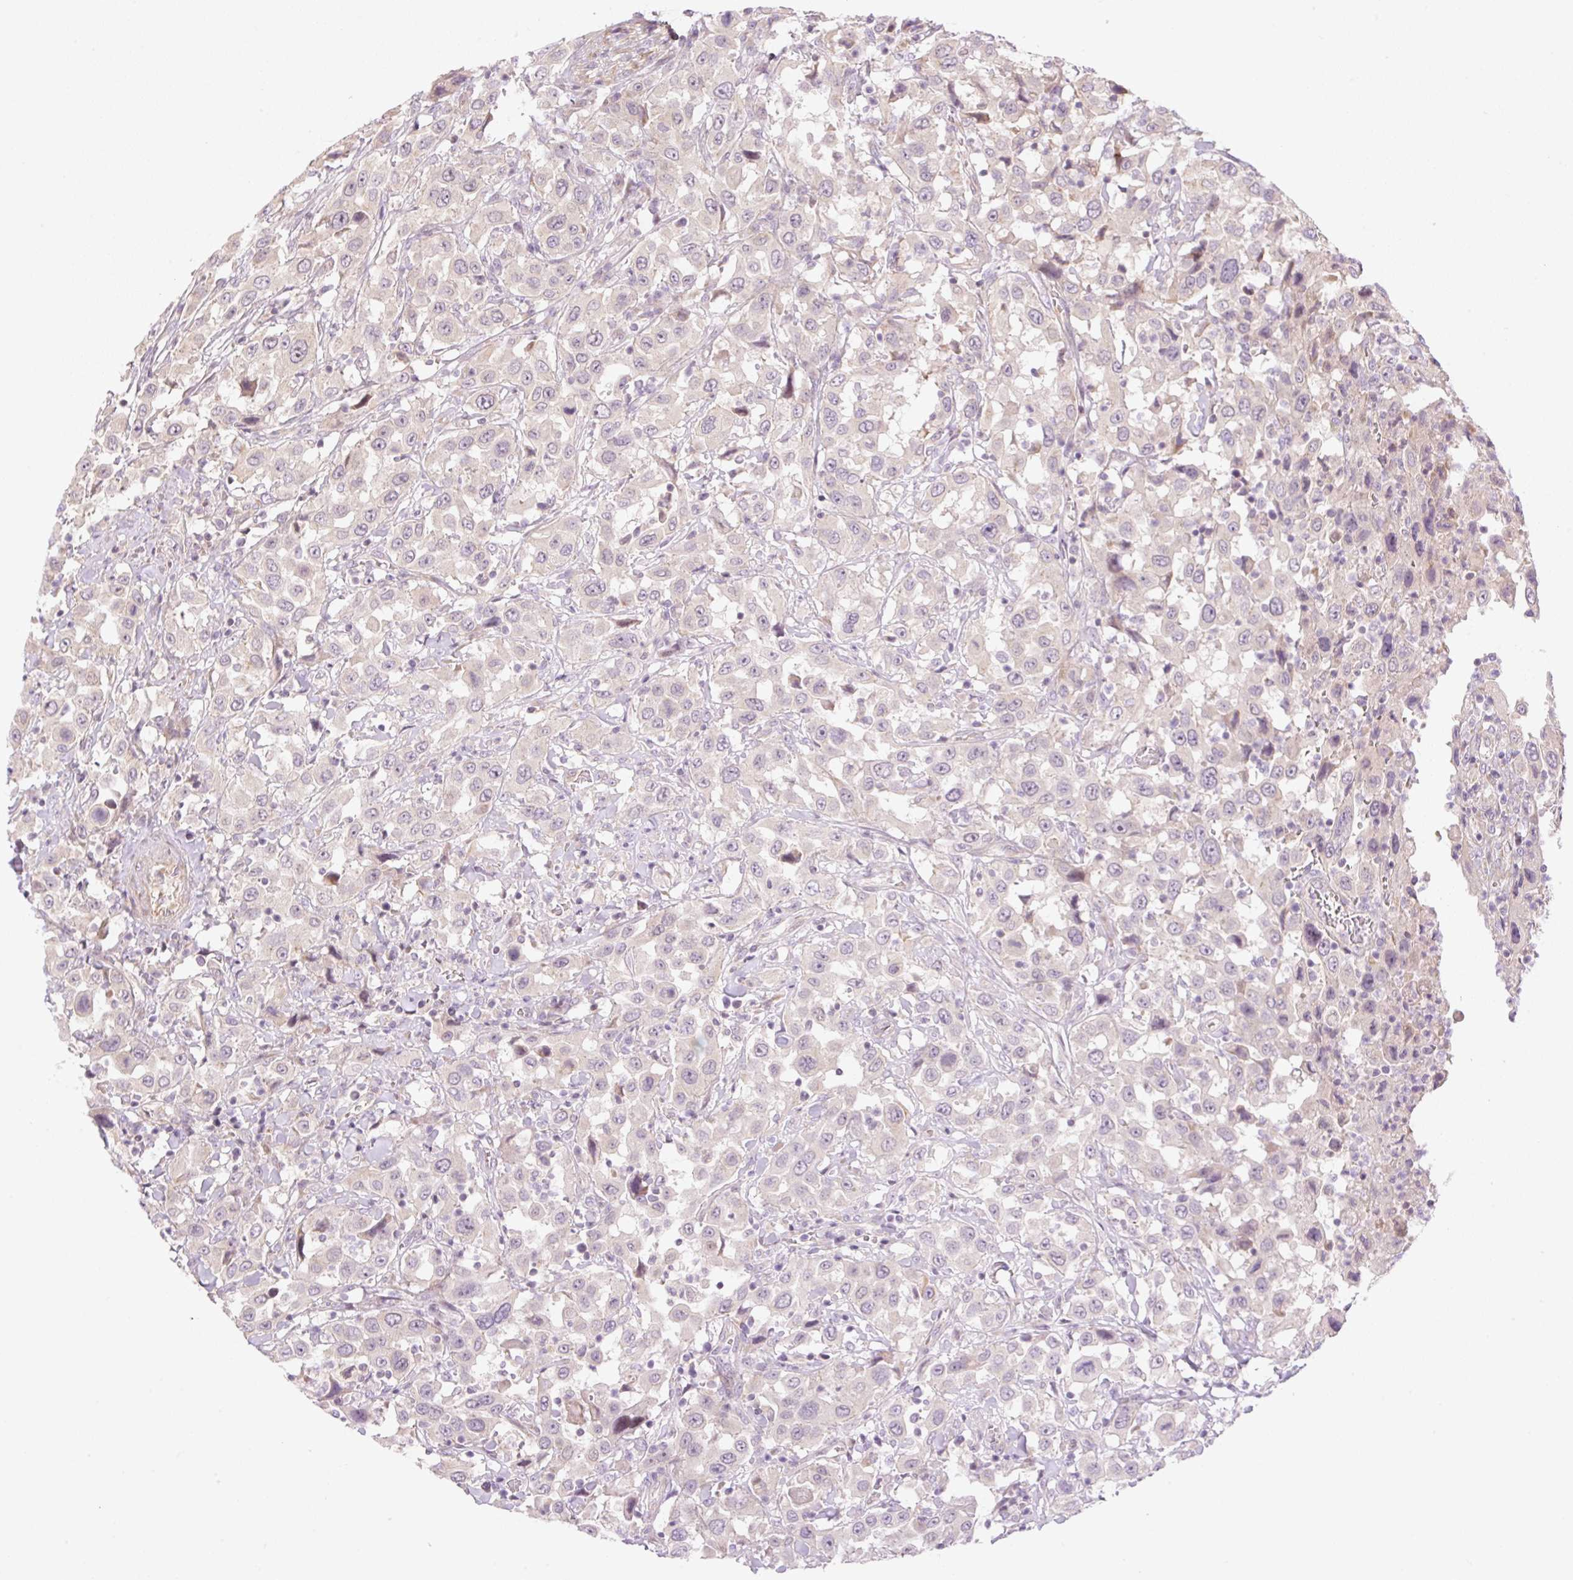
{"staining": {"intensity": "weak", "quantity": "<25%", "location": "cytoplasmic/membranous"}, "tissue": "urothelial cancer", "cell_type": "Tumor cells", "image_type": "cancer", "snomed": [{"axis": "morphology", "description": "Urothelial carcinoma, High grade"}, {"axis": "topography", "description": "Urinary bladder"}], "caption": "Immunohistochemical staining of urothelial cancer shows no significant positivity in tumor cells. (Brightfield microscopy of DAB (3,3'-diaminobenzidine) IHC at high magnification).", "gene": "ZNF394", "patient": {"sex": "male", "age": 61}}